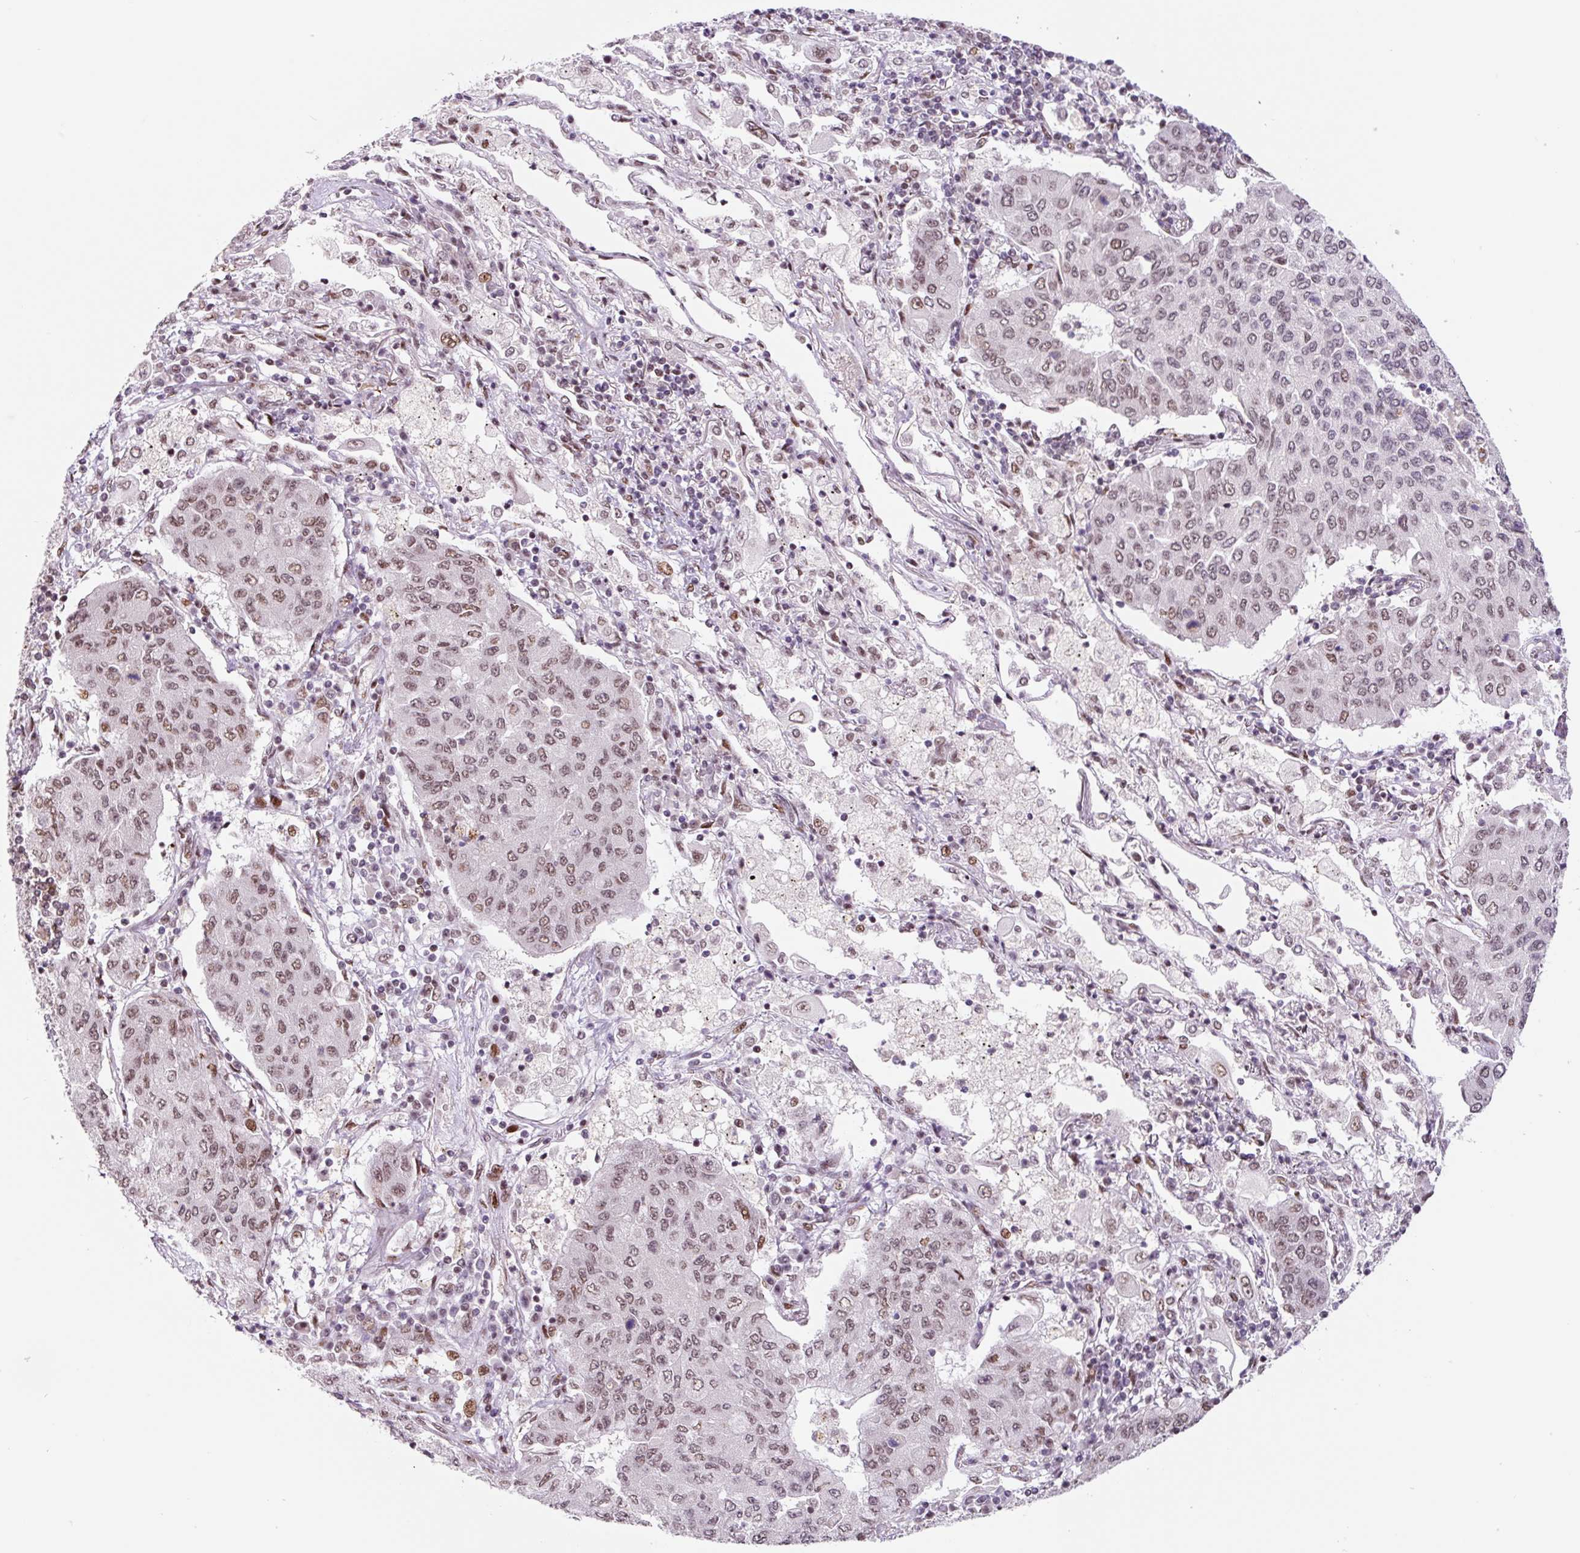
{"staining": {"intensity": "moderate", "quantity": ">75%", "location": "nuclear"}, "tissue": "lung cancer", "cell_type": "Tumor cells", "image_type": "cancer", "snomed": [{"axis": "morphology", "description": "Squamous cell carcinoma, NOS"}, {"axis": "topography", "description": "Lung"}], "caption": "Squamous cell carcinoma (lung) stained with IHC demonstrates moderate nuclear expression in about >75% of tumor cells.", "gene": "CCNL2", "patient": {"sex": "male", "age": 74}}